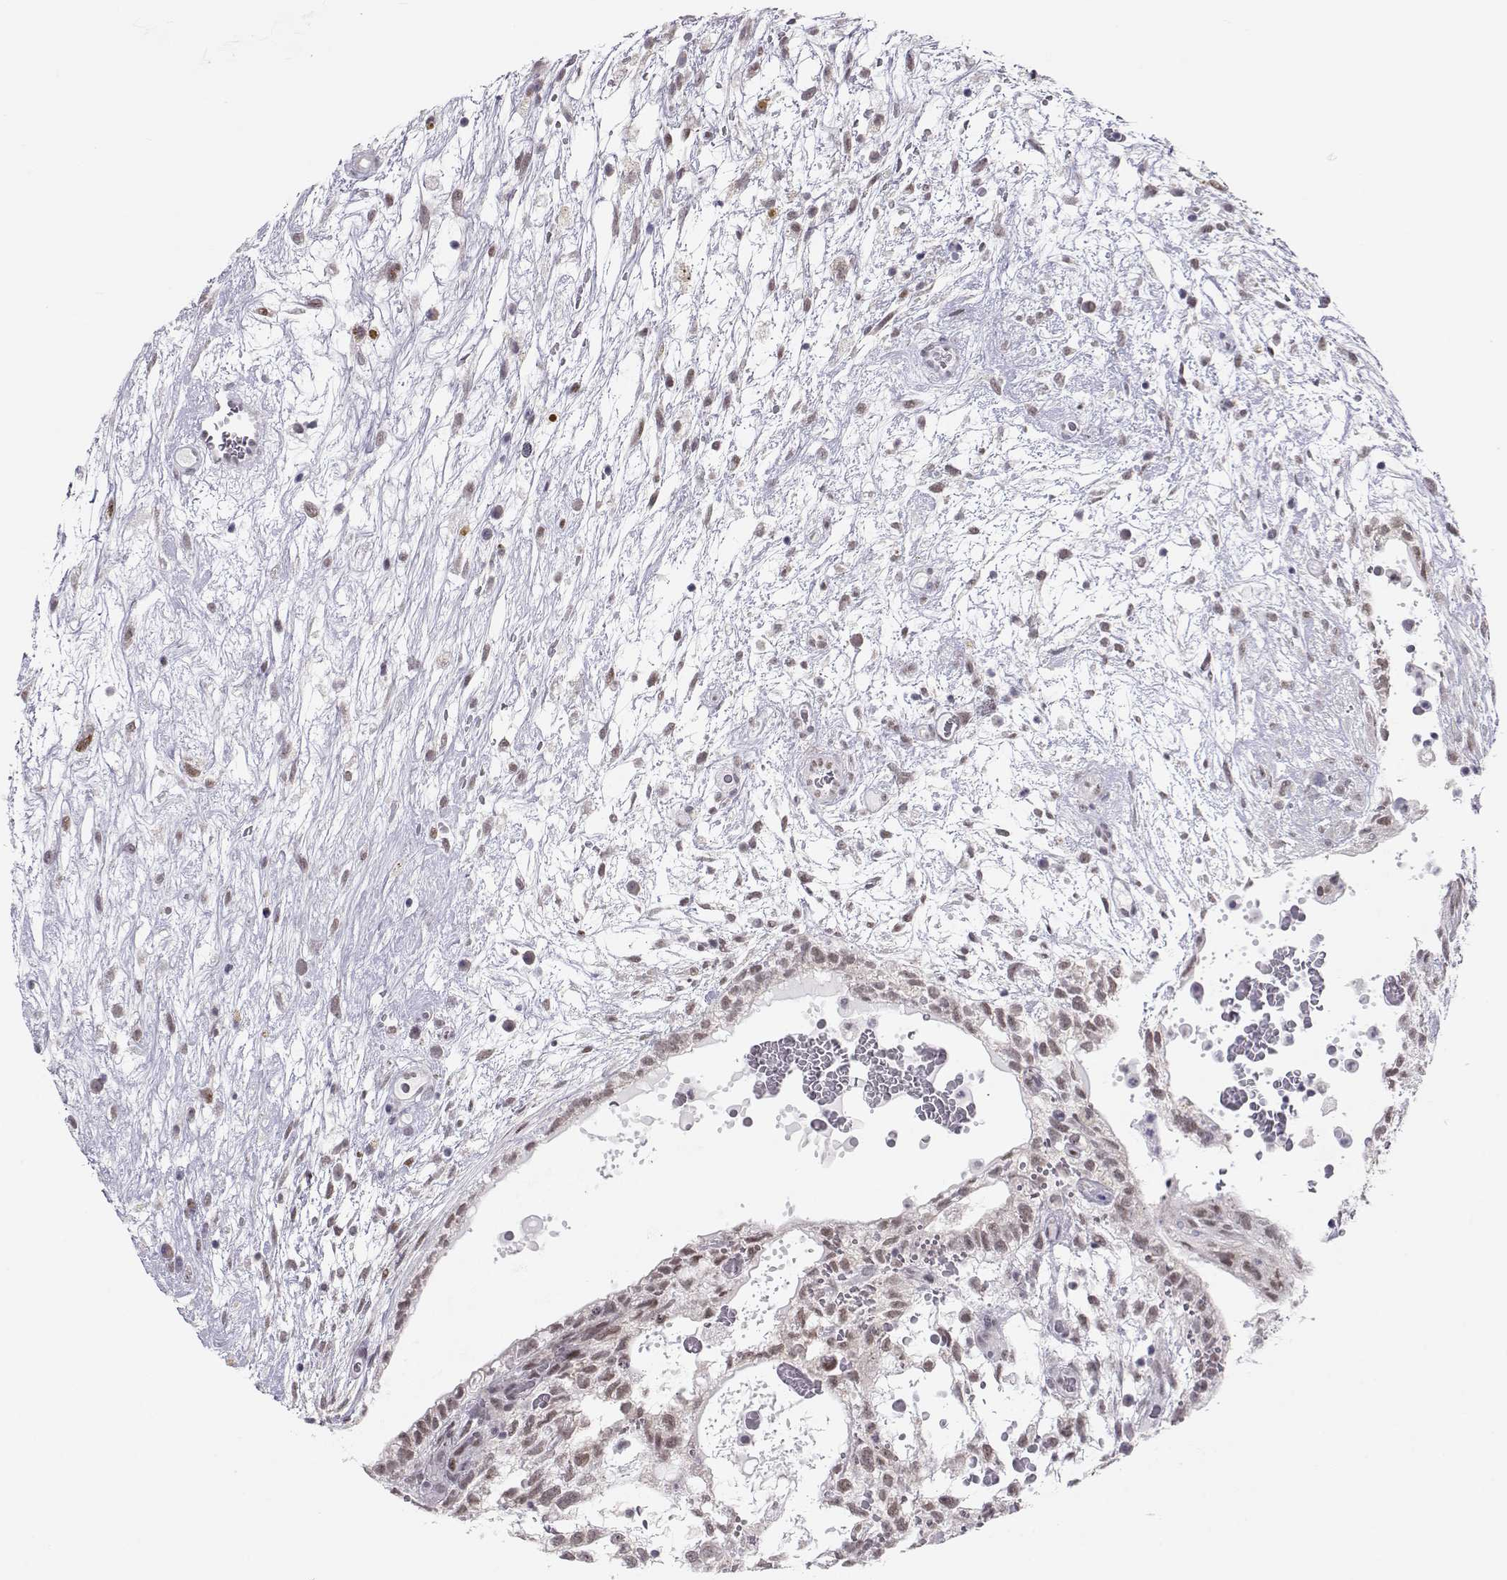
{"staining": {"intensity": "weak", "quantity": ">75%", "location": "nuclear"}, "tissue": "testis cancer", "cell_type": "Tumor cells", "image_type": "cancer", "snomed": [{"axis": "morphology", "description": "Normal tissue, NOS"}, {"axis": "morphology", "description": "Carcinoma, Embryonal, NOS"}, {"axis": "topography", "description": "Testis"}], "caption": "Weak nuclear protein expression is seen in approximately >75% of tumor cells in testis cancer (embryonal carcinoma).", "gene": "SIX6", "patient": {"sex": "male", "age": 32}}